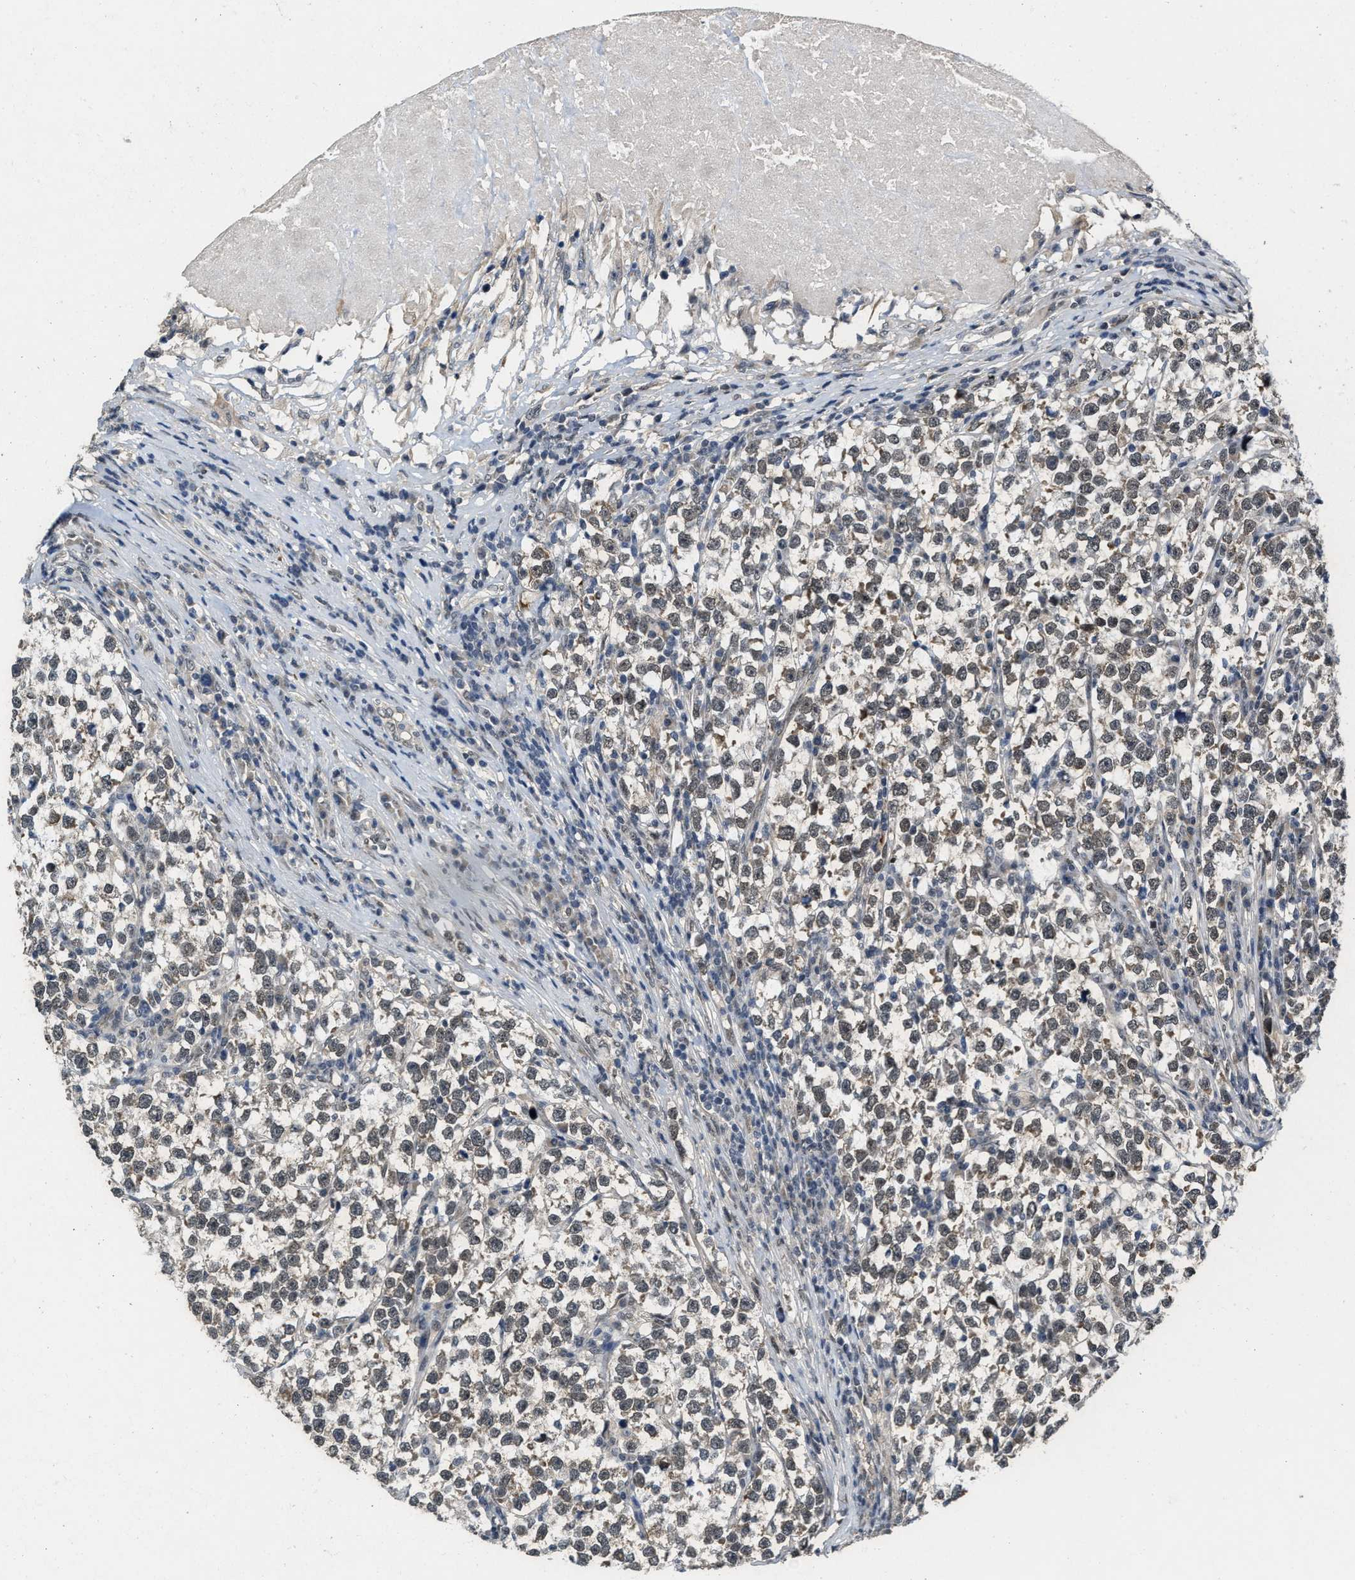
{"staining": {"intensity": "weak", "quantity": "25%-75%", "location": "cytoplasmic/membranous"}, "tissue": "testis cancer", "cell_type": "Tumor cells", "image_type": "cancer", "snomed": [{"axis": "morphology", "description": "Normal tissue, NOS"}, {"axis": "morphology", "description": "Seminoma, NOS"}, {"axis": "topography", "description": "Testis"}], "caption": "A micrograph of human testis seminoma stained for a protein displays weak cytoplasmic/membranous brown staining in tumor cells.", "gene": "KIF24", "patient": {"sex": "male", "age": 43}}